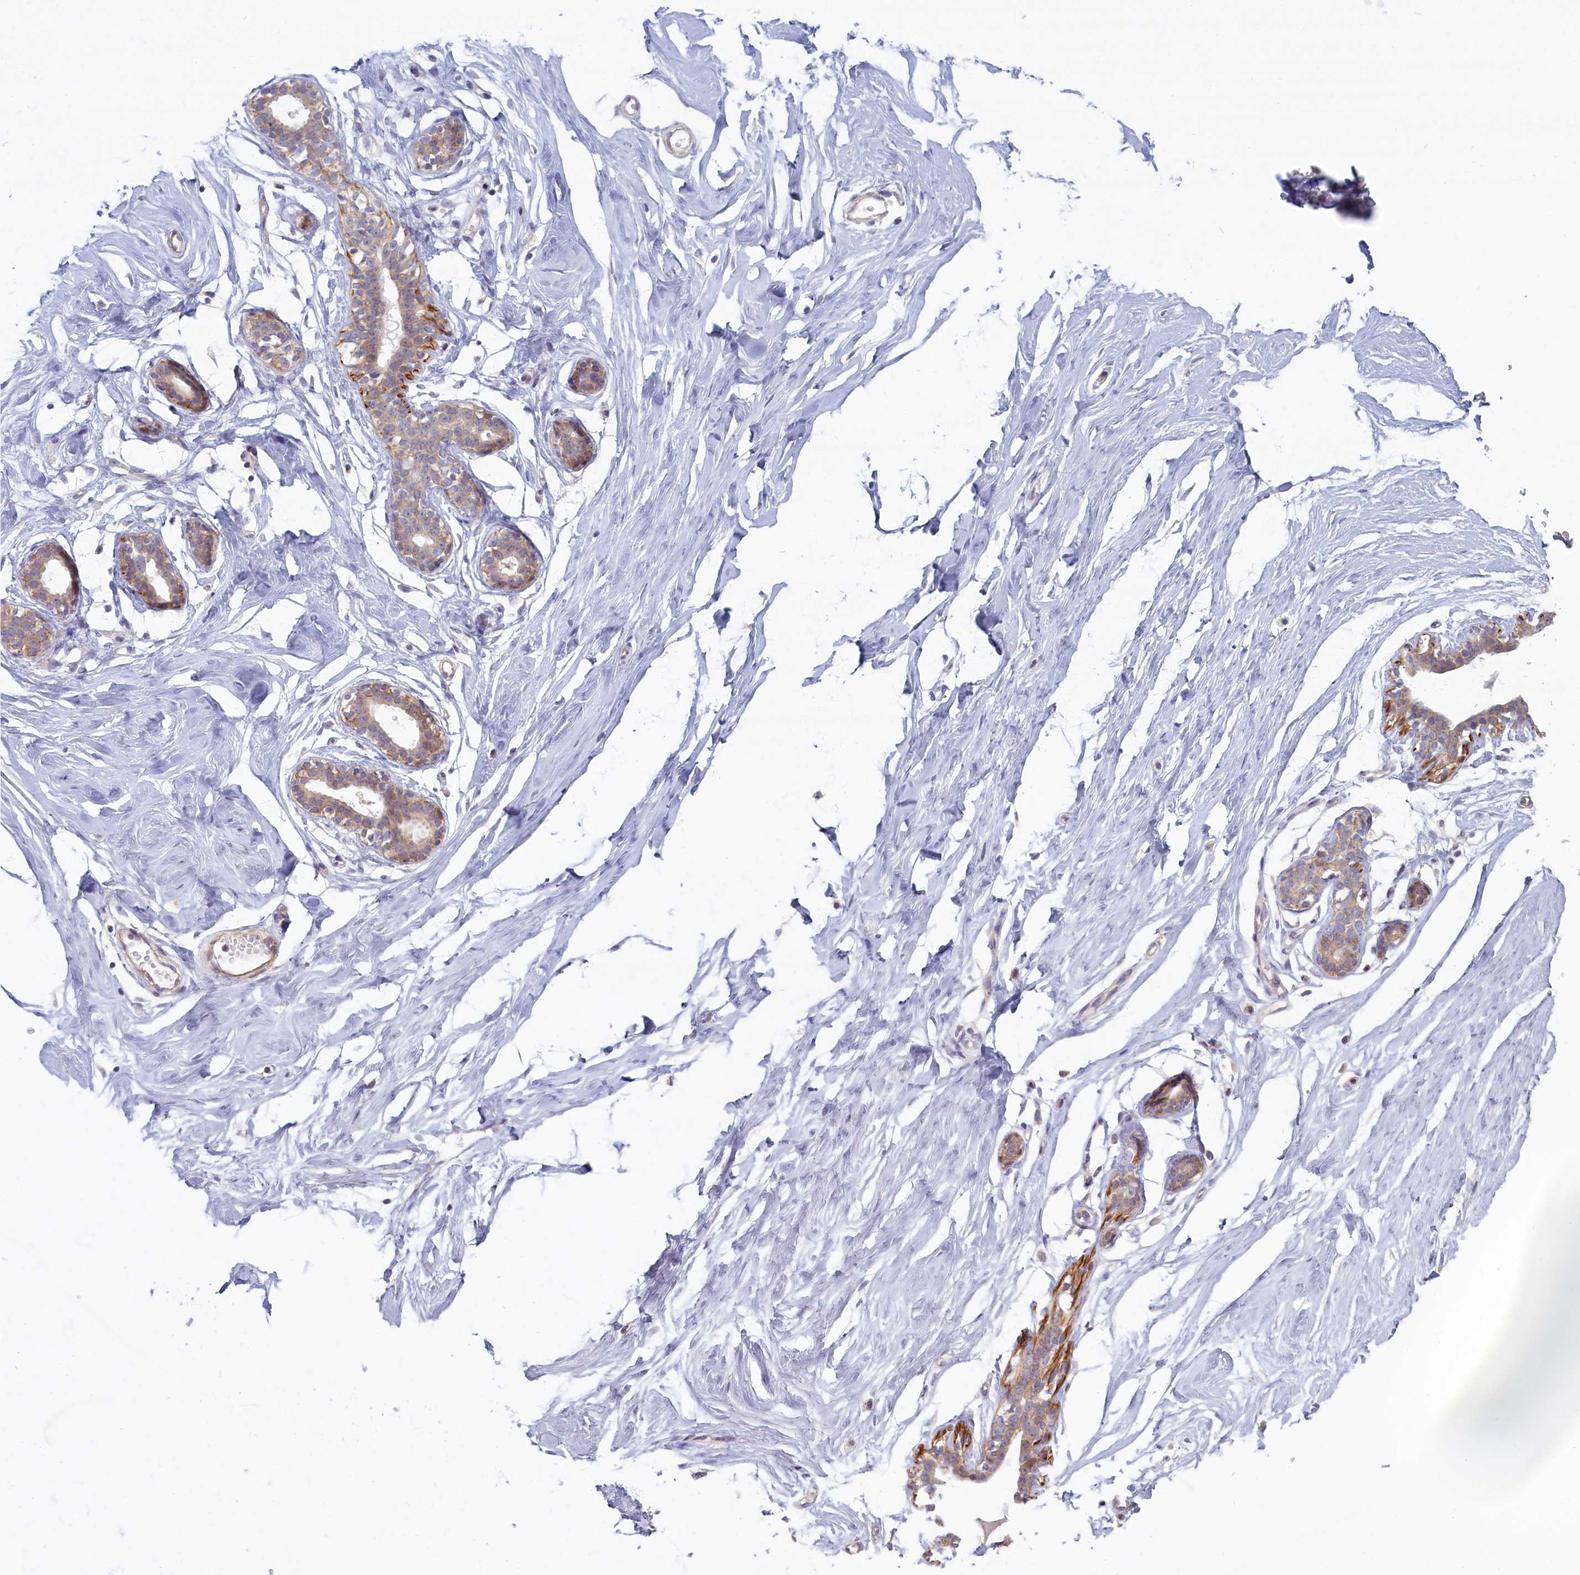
{"staining": {"intensity": "negative", "quantity": "none", "location": "none"}, "tissue": "breast", "cell_type": "Adipocytes", "image_type": "normal", "snomed": [{"axis": "morphology", "description": "Normal tissue, NOS"}, {"axis": "morphology", "description": "Adenoma, NOS"}, {"axis": "topography", "description": "Breast"}], "caption": "IHC histopathology image of benign human breast stained for a protein (brown), which shows no positivity in adipocytes. (DAB immunohistochemistry (IHC) visualized using brightfield microscopy, high magnification).", "gene": "TRPM4", "patient": {"sex": "female", "age": 23}}